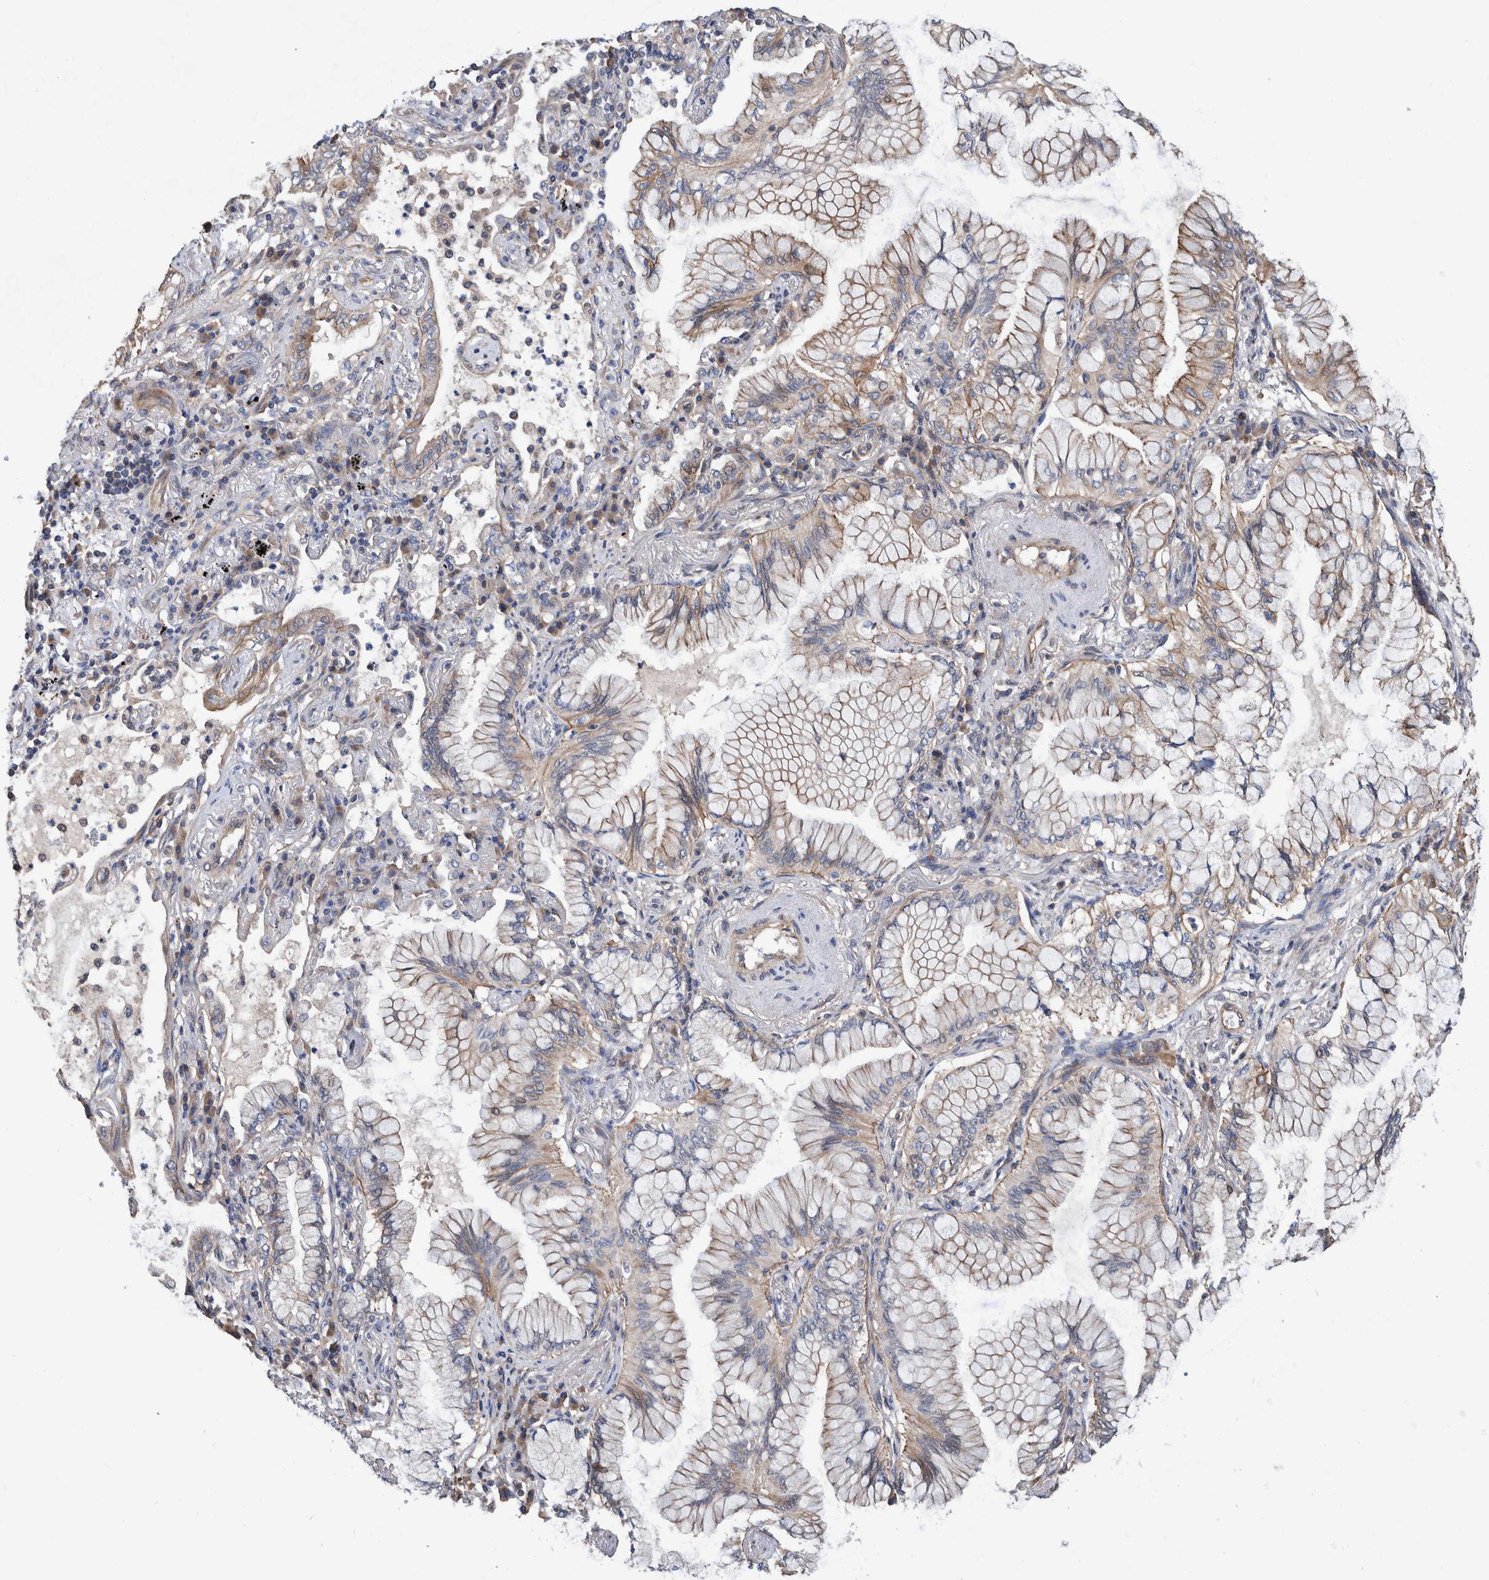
{"staining": {"intensity": "weak", "quantity": "<25%", "location": "cytoplasmic/membranous"}, "tissue": "lung cancer", "cell_type": "Tumor cells", "image_type": "cancer", "snomed": [{"axis": "morphology", "description": "Adenocarcinoma, NOS"}, {"axis": "topography", "description": "Lung"}], "caption": "A high-resolution image shows immunohistochemistry (IHC) staining of adenocarcinoma (lung), which displays no significant staining in tumor cells. (DAB (3,3'-diaminobenzidine) IHC, high magnification).", "gene": "SLC45A4", "patient": {"sex": "female", "age": 70}}